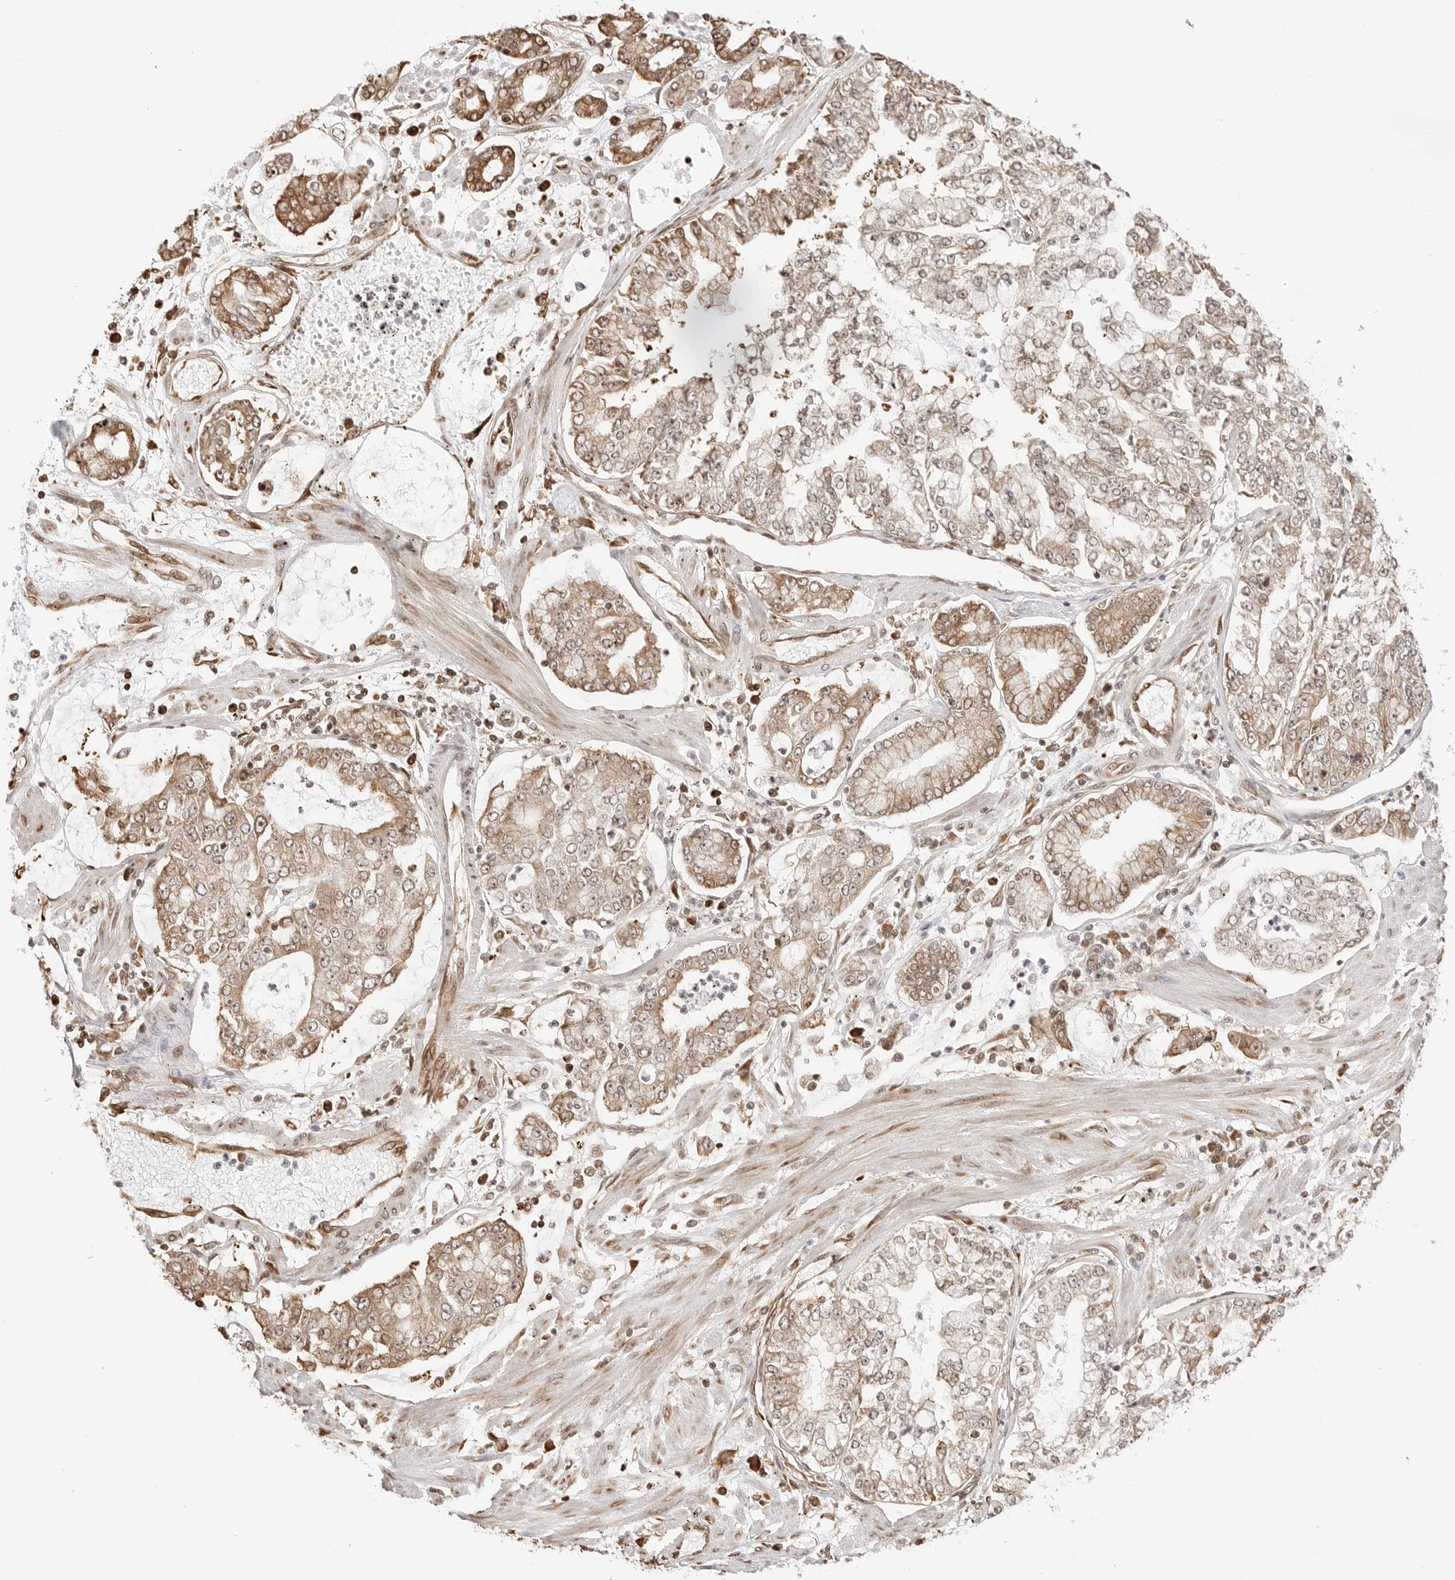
{"staining": {"intensity": "moderate", "quantity": ">75%", "location": "cytoplasmic/membranous,nuclear"}, "tissue": "stomach cancer", "cell_type": "Tumor cells", "image_type": "cancer", "snomed": [{"axis": "morphology", "description": "Adenocarcinoma, NOS"}, {"axis": "topography", "description": "Stomach"}], "caption": "Protein staining by immunohistochemistry displays moderate cytoplasmic/membranous and nuclear expression in about >75% of tumor cells in stomach adenocarcinoma. The staining was performed using DAB to visualize the protein expression in brown, while the nuclei were stained in blue with hematoxylin (Magnification: 20x).", "gene": "FKBP14", "patient": {"sex": "male", "age": 76}}